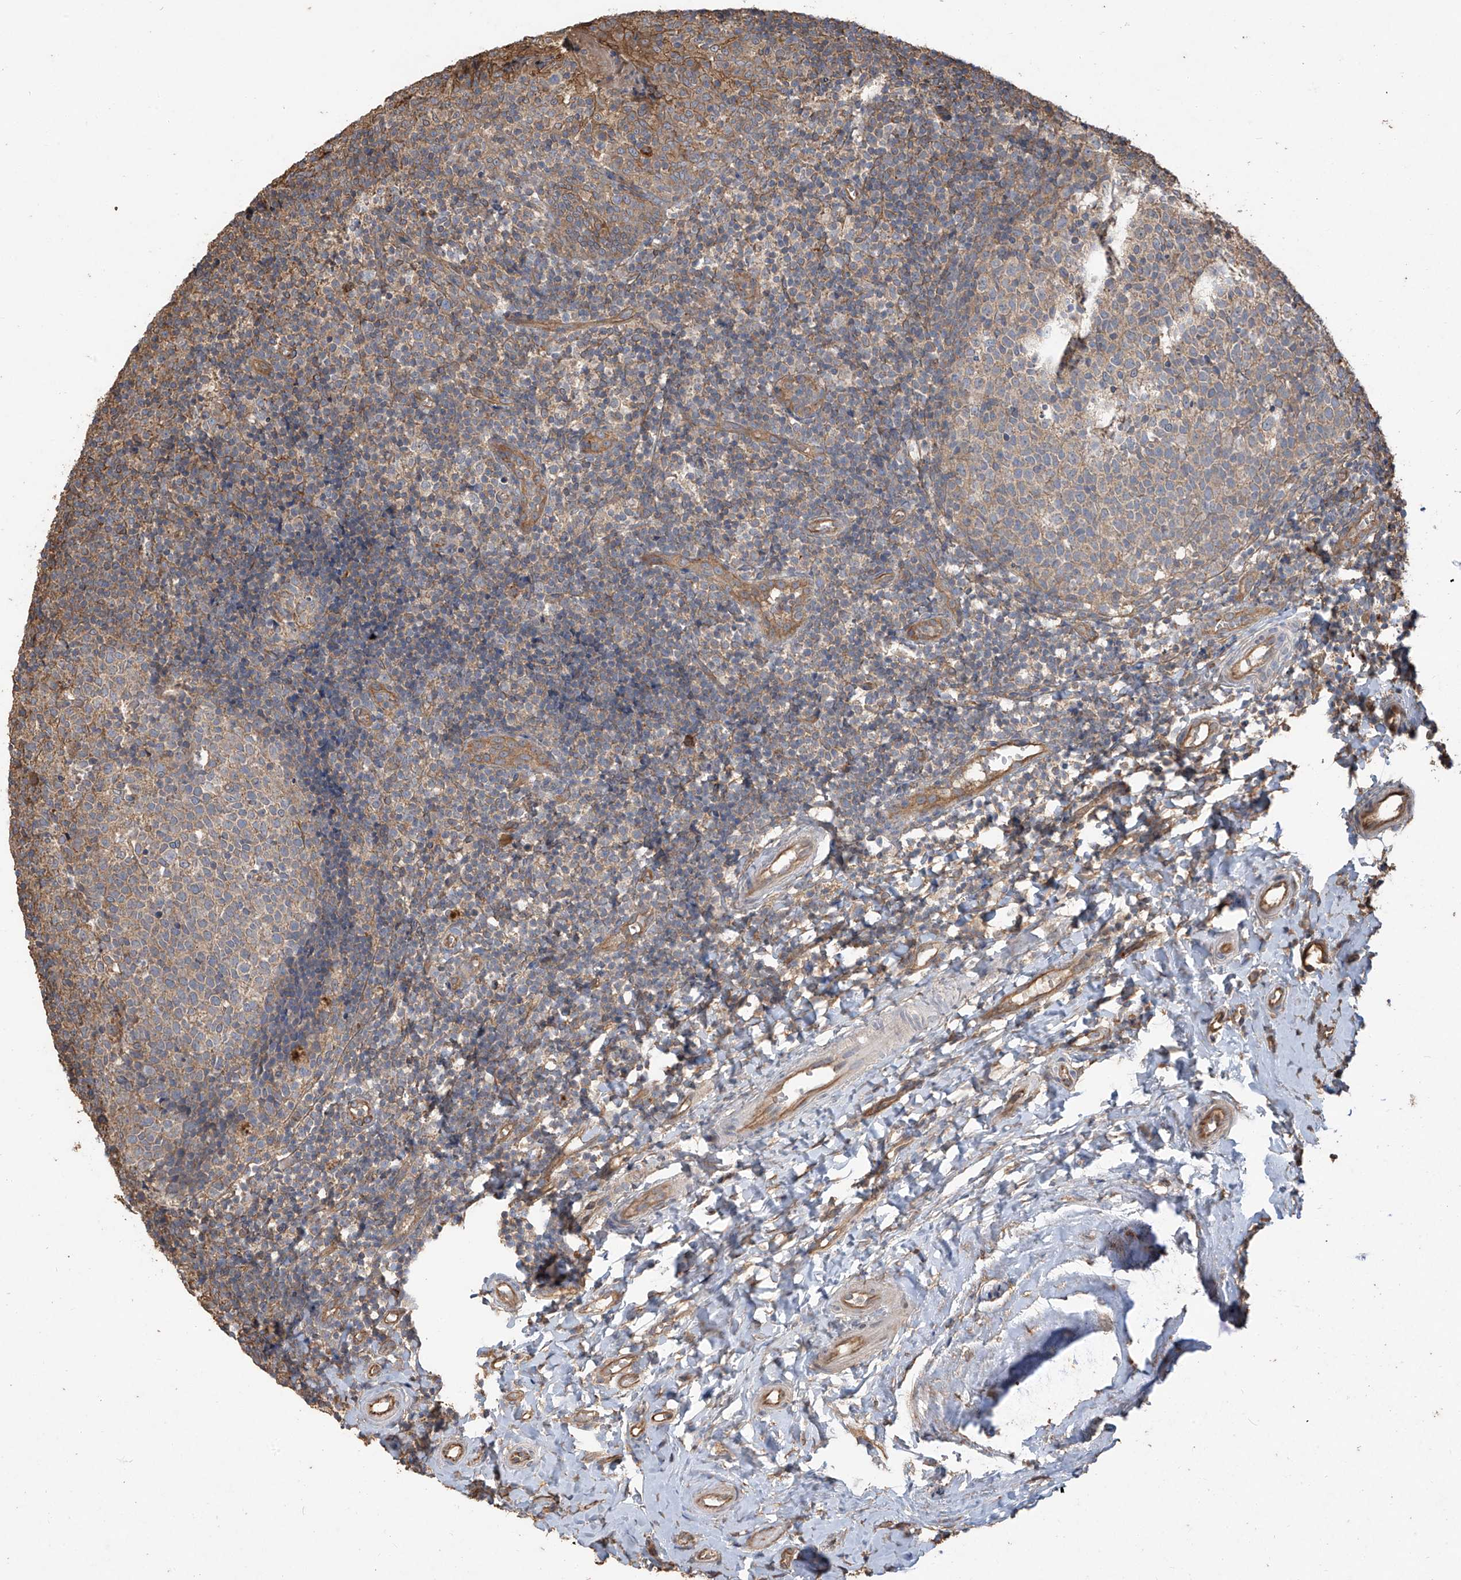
{"staining": {"intensity": "weak", "quantity": "25%-75%", "location": "cytoplasmic/membranous"}, "tissue": "tonsil", "cell_type": "Germinal center cells", "image_type": "normal", "snomed": [{"axis": "morphology", "description": "Normal tissue, NOS"}, {"axis": "topography", "description": "Tonsil"}], "caption": "Immunohistochemistry photomicrograph of benign tonsil: tonsil stained using IHC reveals low levels of weak protein expression localized specifically in the cytoplasmic/membranous of germinal center cells, appearing as a cytoplasmic/membranous brown color.", "gene": "AGBL5", "patient": {"sex": "female", "age": 19}}